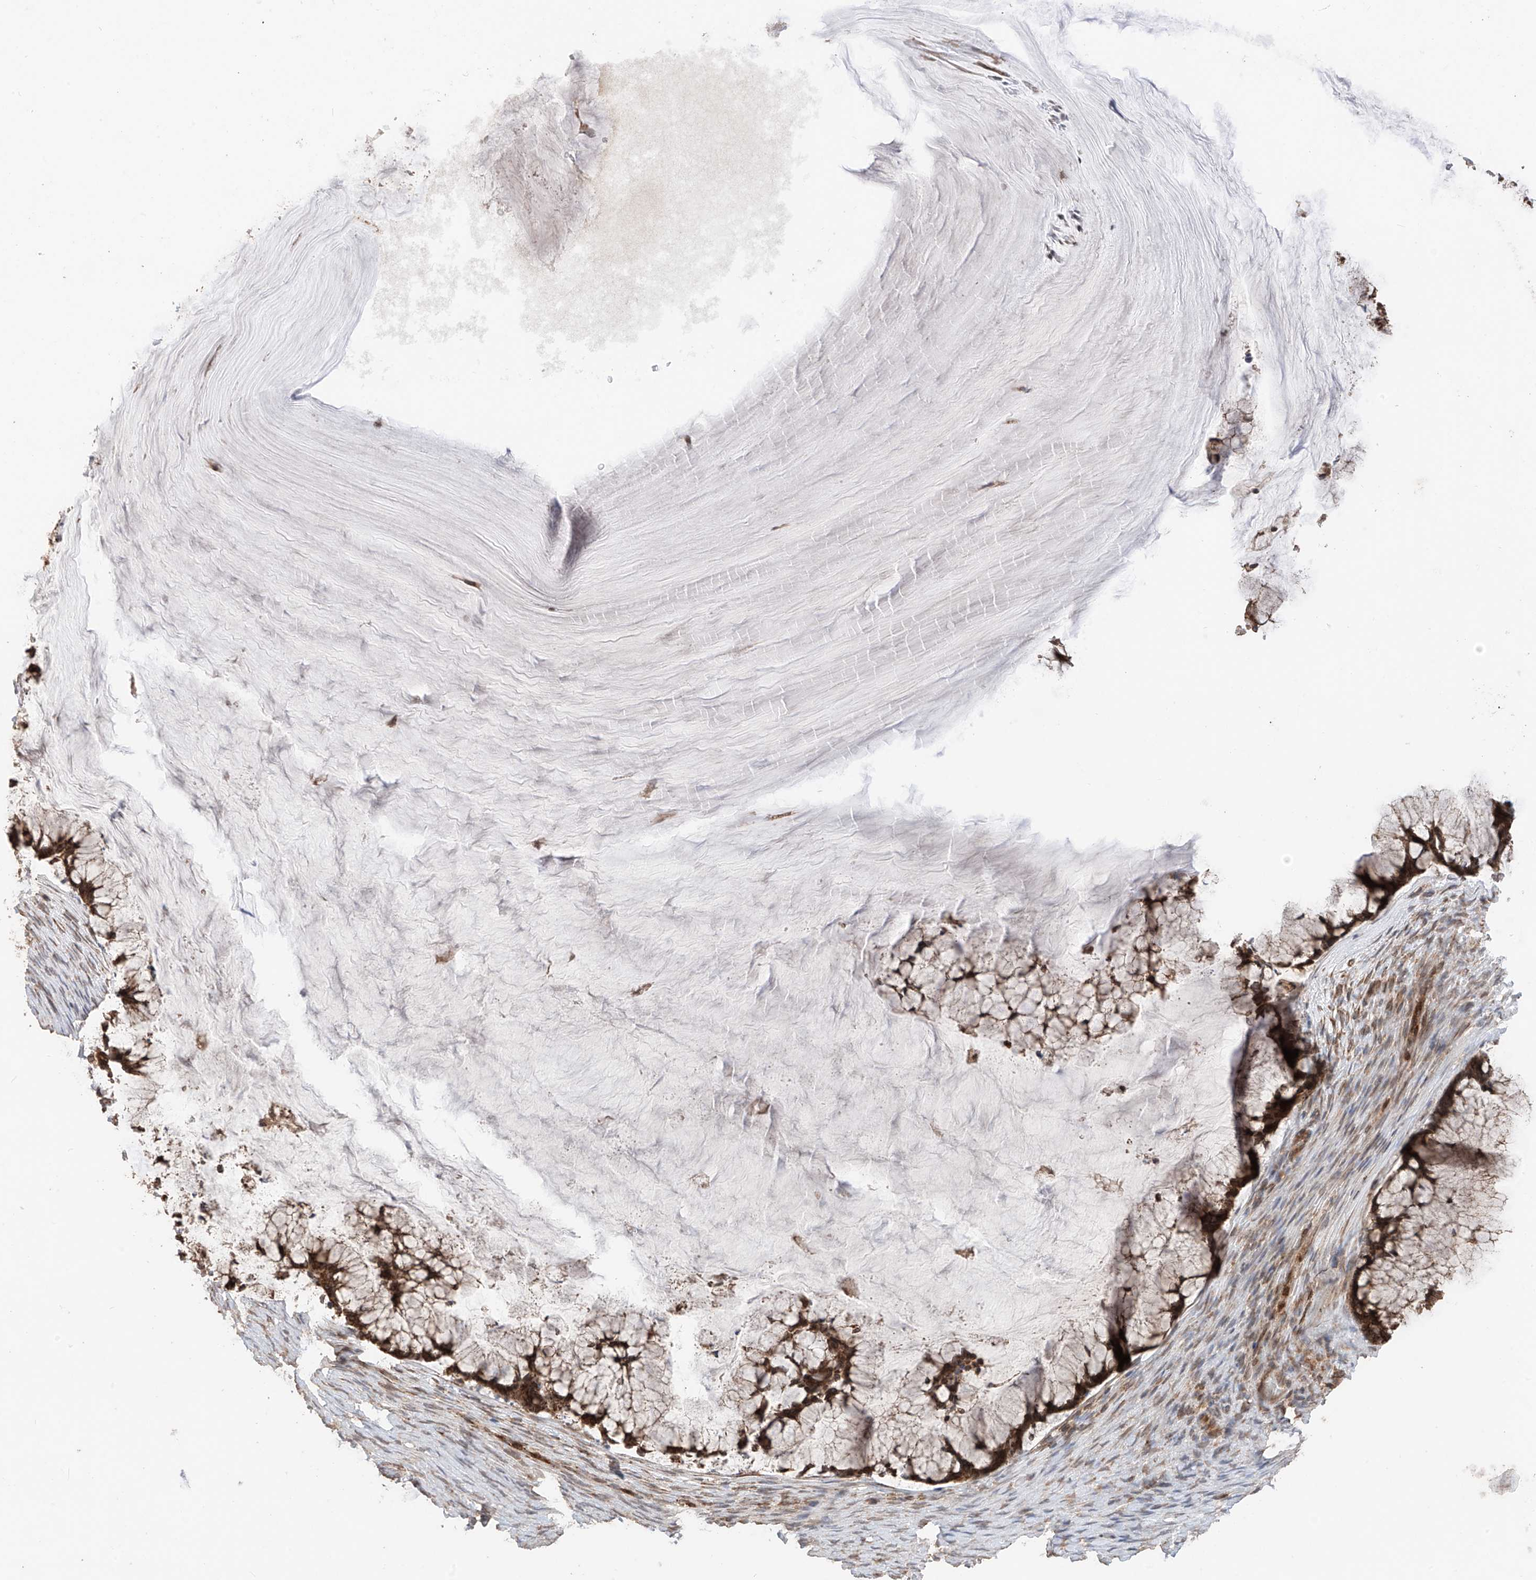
{"staining": {"intensity": "strong", "quantity": ">75%", "location": "cytoplasmic/membranous,nuclear"}, "tissue": "ovarian cancer", "cell_type": "Tumor cells", "image_type": "cancer", "snomed": [{"axis": "morphology", "description": "Cystadenocarcinoma, mucinous, NOS"}, {"axis": "topography", "description": "Ovary"}], "caption": "Protein staining demonstrates strong cytoplasmic/membranous and nuclear staining in approximately >75% of tumor cells in ovarian mucinous cystadenocarcinoma.", "gene": "AHCTF1", "patient": {"sex": "female", "age": 42}}